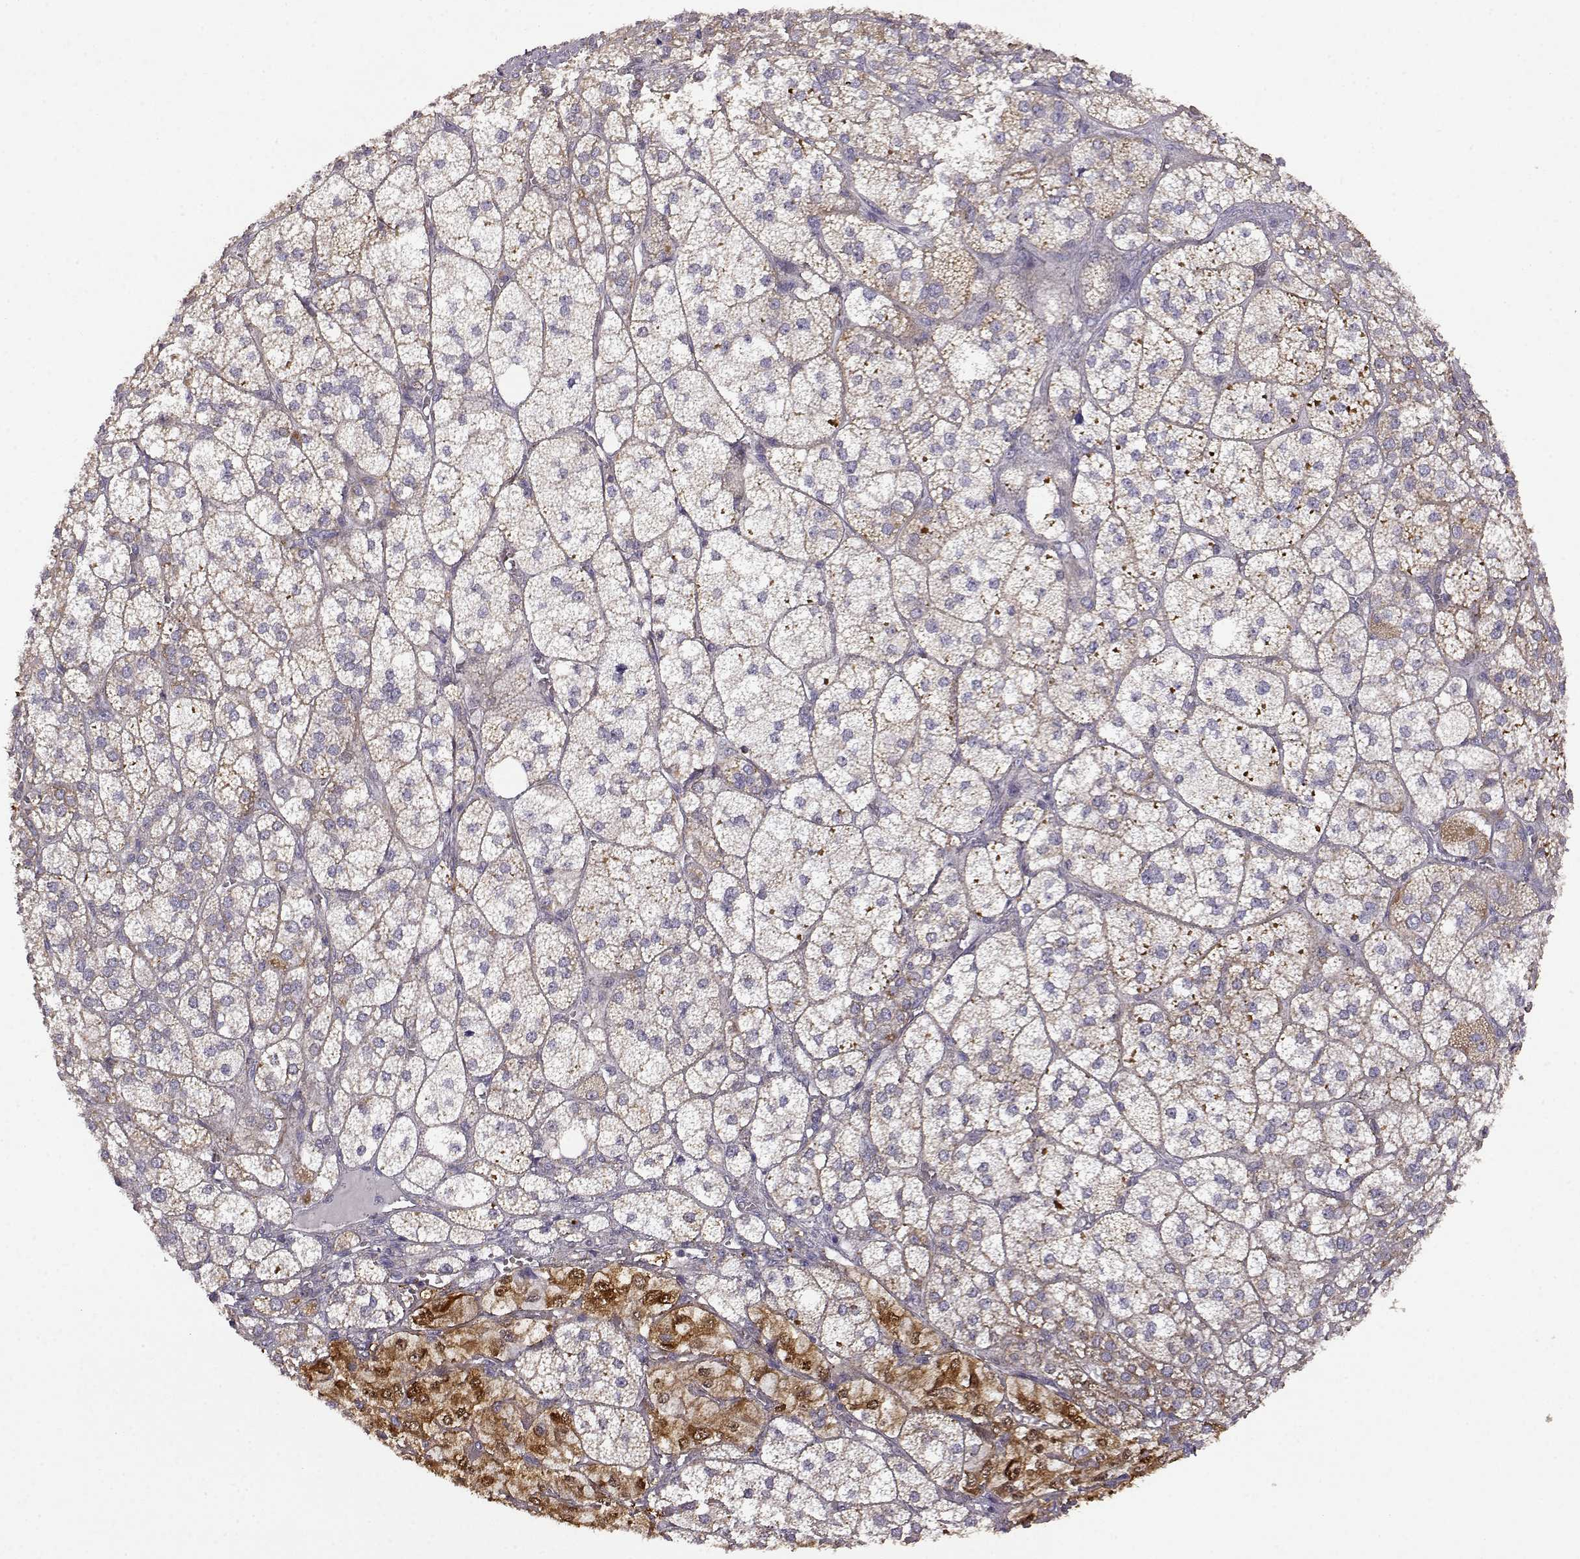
{"staining": {"intensity": "strong", "quantity": "<25%", "location": "cytoplasmic/membranous"}, "tissue": "adrenal gland", "cell_type": "Glandular cells", "image_type": "normal", "snomed": [{"axis": "morphology", "description": "Normal tissue, NOS"}, {"axis": "topography", "description": "Adrenal gland"}], "caption": "This photomicrograph shows IHC staining of normal adrenal gland, with medium strong cytoplasmic/membranous expression in approximately <25% of glandular cells.", "gene": "DDC", "patient": {"sex": "female", "age": 60}}